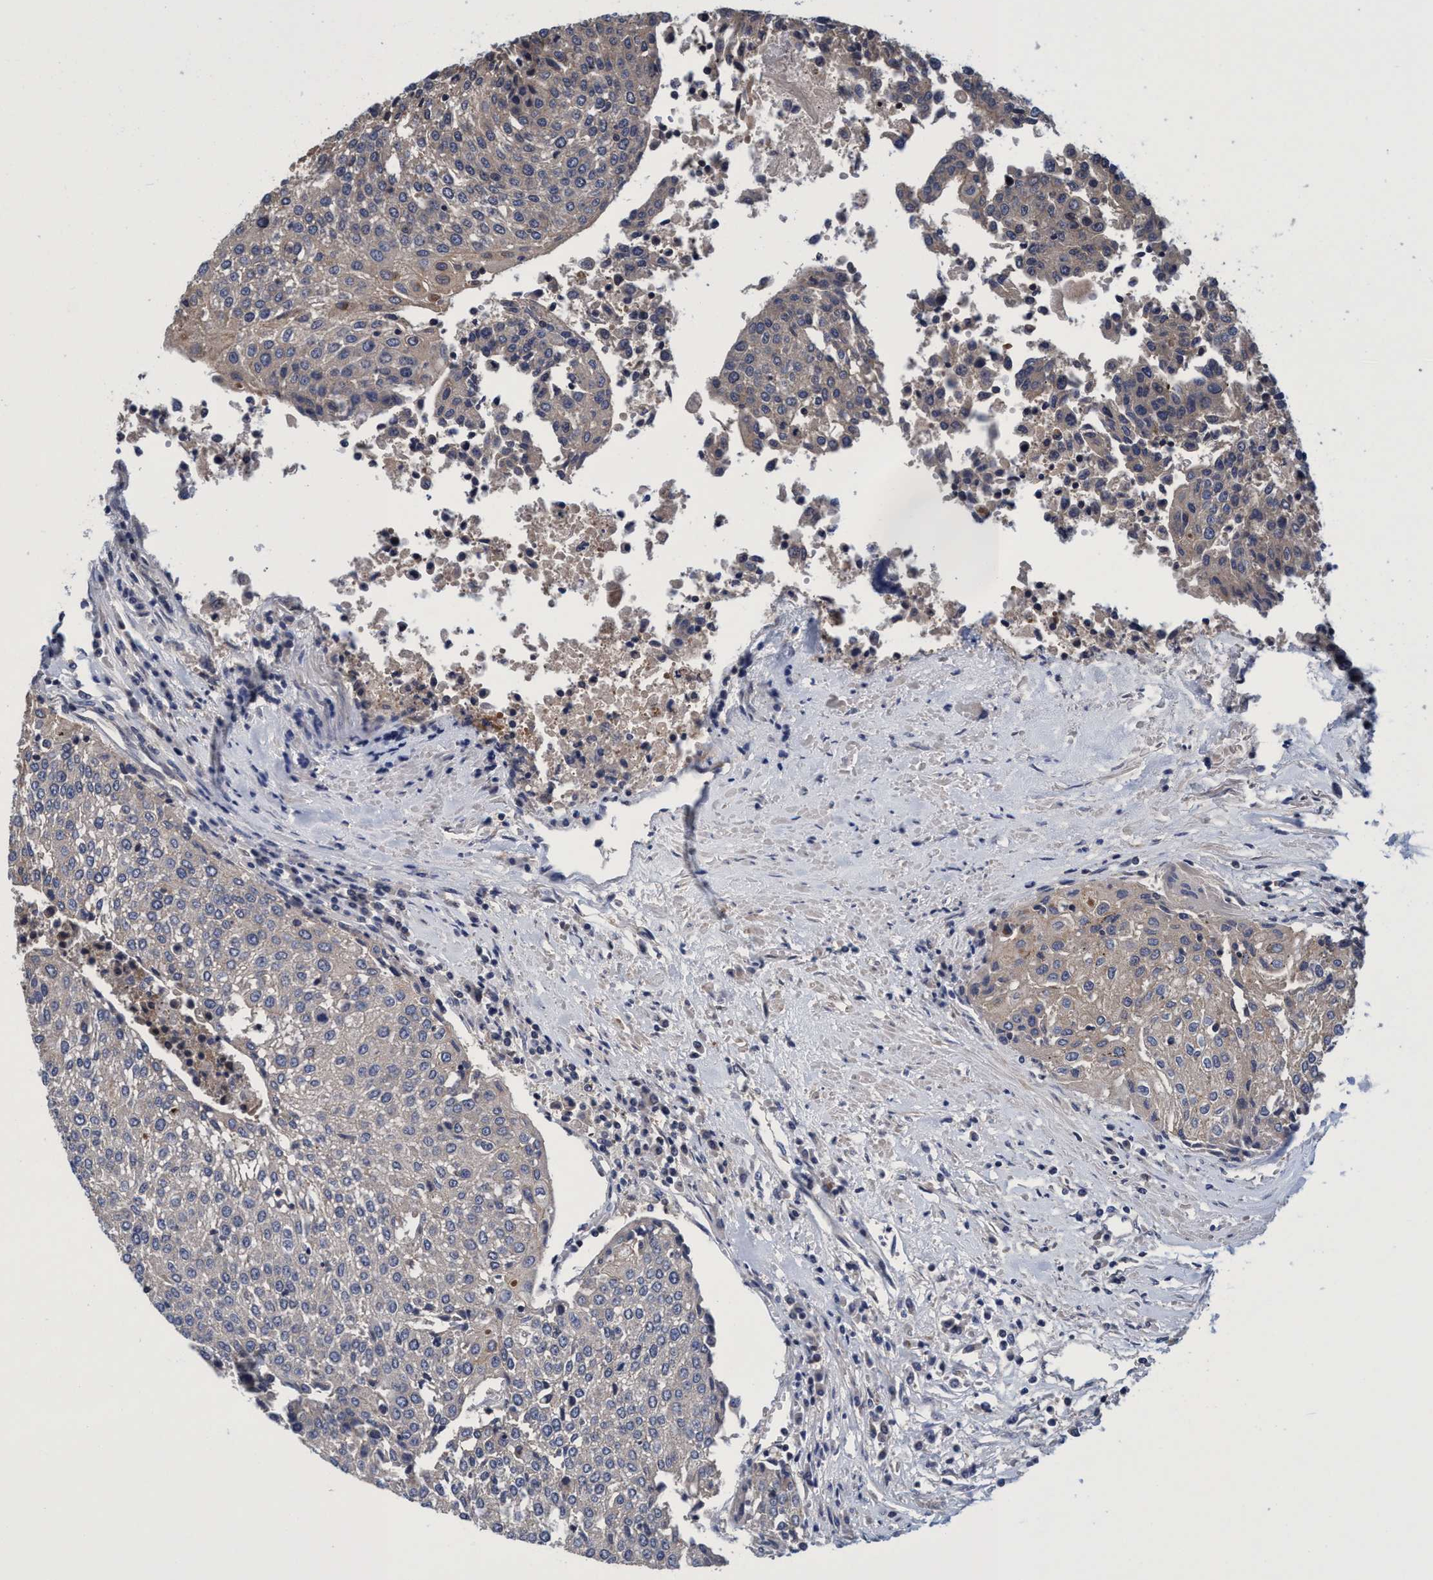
{"staining": {"intensity": "weak", "quantity": "25%-75%", "location": "cytoplasmic/membranous"}, "tissue": "urothelial cancer", "cell_type": "Tumor cells", "image_type": "cancer", "snomed": [{"axis": "morphology", "description": "Urothelial carcinoma, High grade"}, {"axis": "topography", "description": "Urinary bladder"}], "caption": "High-magnification brightfield microscopy of high-grade urothelial carcinoma stained with DAB (brown) and counterstained with hematoxylin (blue). tumor cells exhibit weak cytoplasmic/membranous positivity is identified in approximately25%-75% of cells. Nuclei are stained in blue.", "gene": "CALCOCO2", "patient": {"sex": "female", "age": 85}}